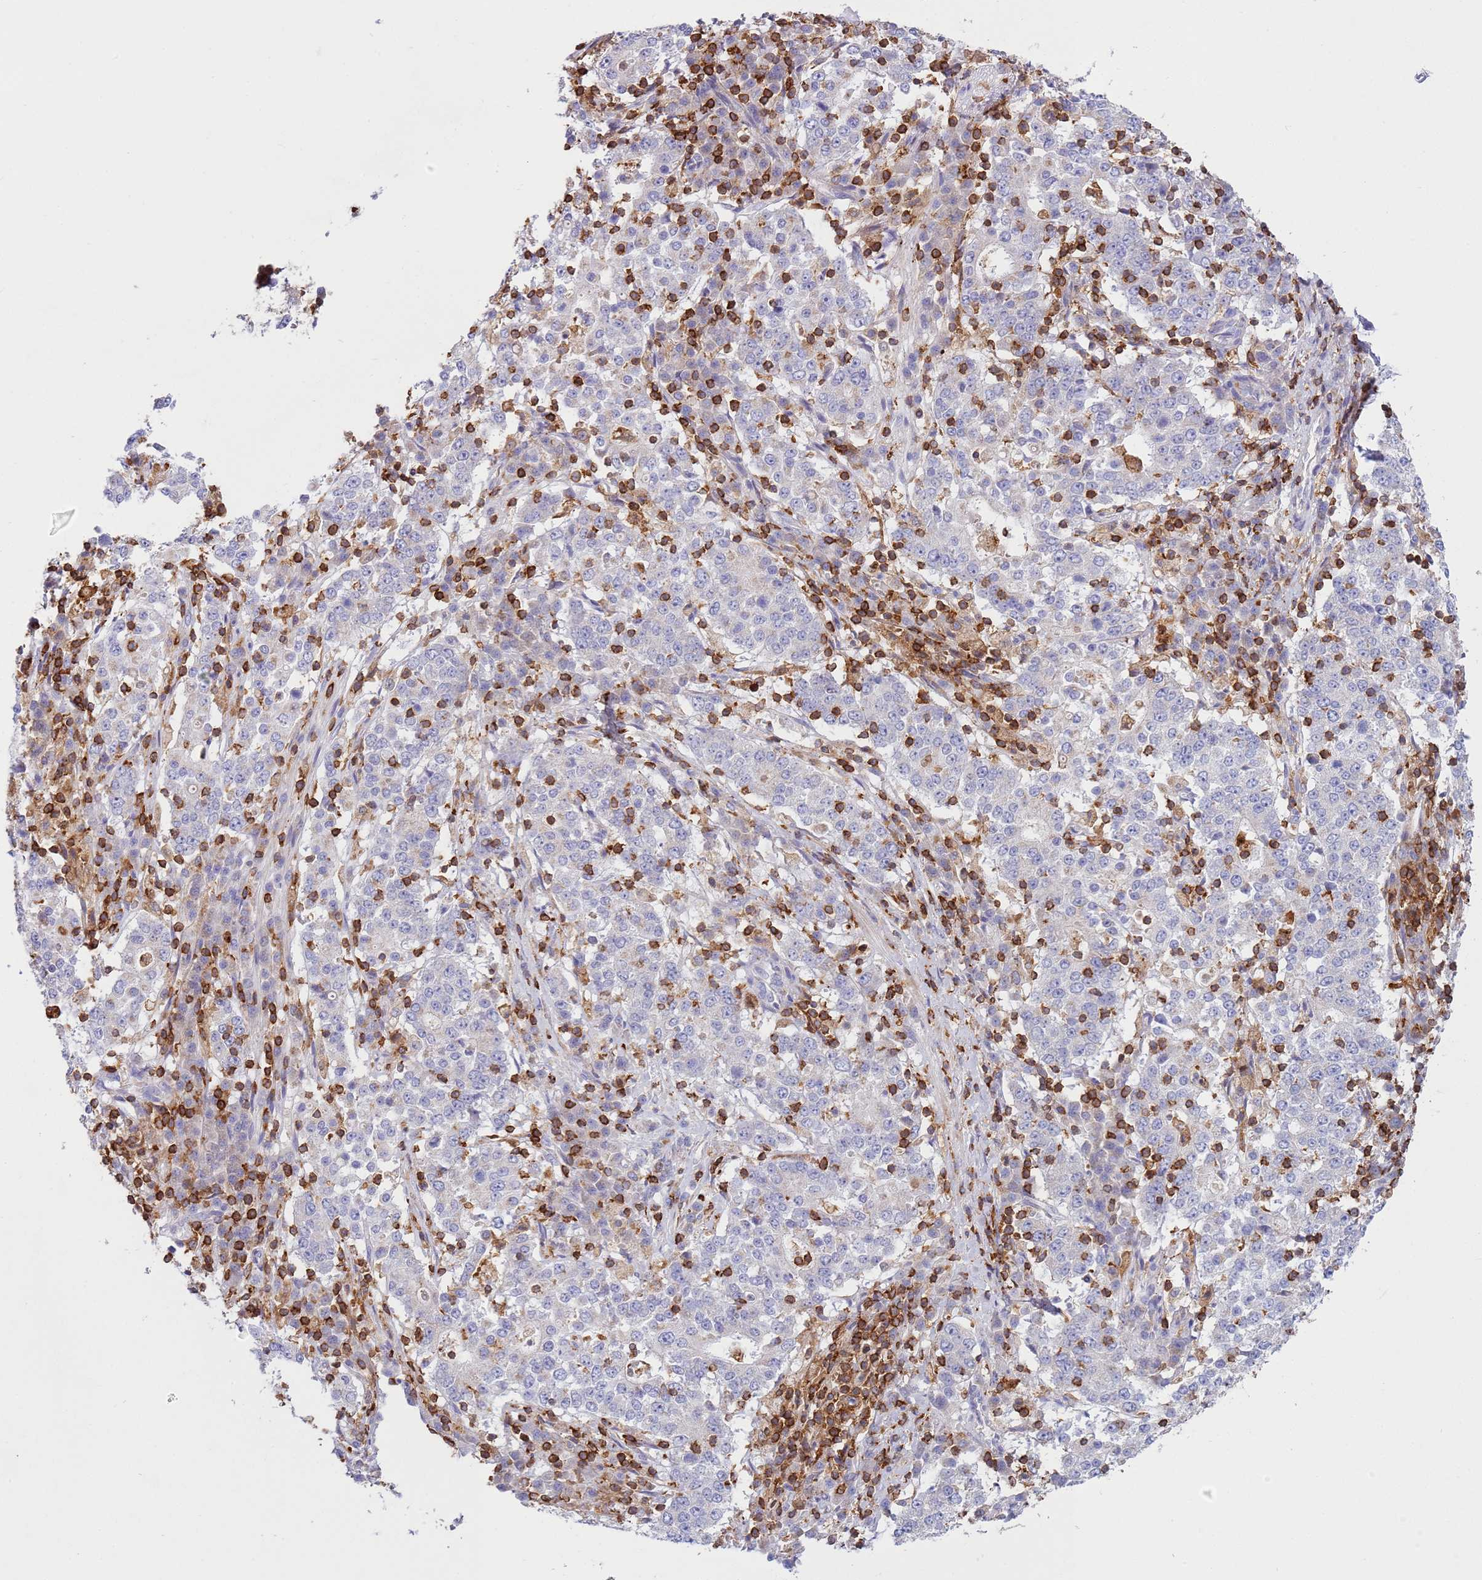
{"staining": {"intensity": "negative", "quantity": "none", "location": "none"}, "tissue": "stomach cancer", "cell_type": "Tumor cells", "image_type": "cancer", "snomed": [{"axis": "morphology", "description": "Adenocarcinoma, NOS"}, {"axis": "topography", "description": "Stomach"}], "caption": "Adenocarcinoma (stomach) was stained to show a protein in brown. There is no significant expression in tumor cells. Brightfield microscopy of IHC stained with DAB (3,3'-diaminobenzidine) (brown) and hematoxylin (blue), captured at high magnification.", "gene": "TTPAL", "patient": {"sex": "male", "age": 59}}